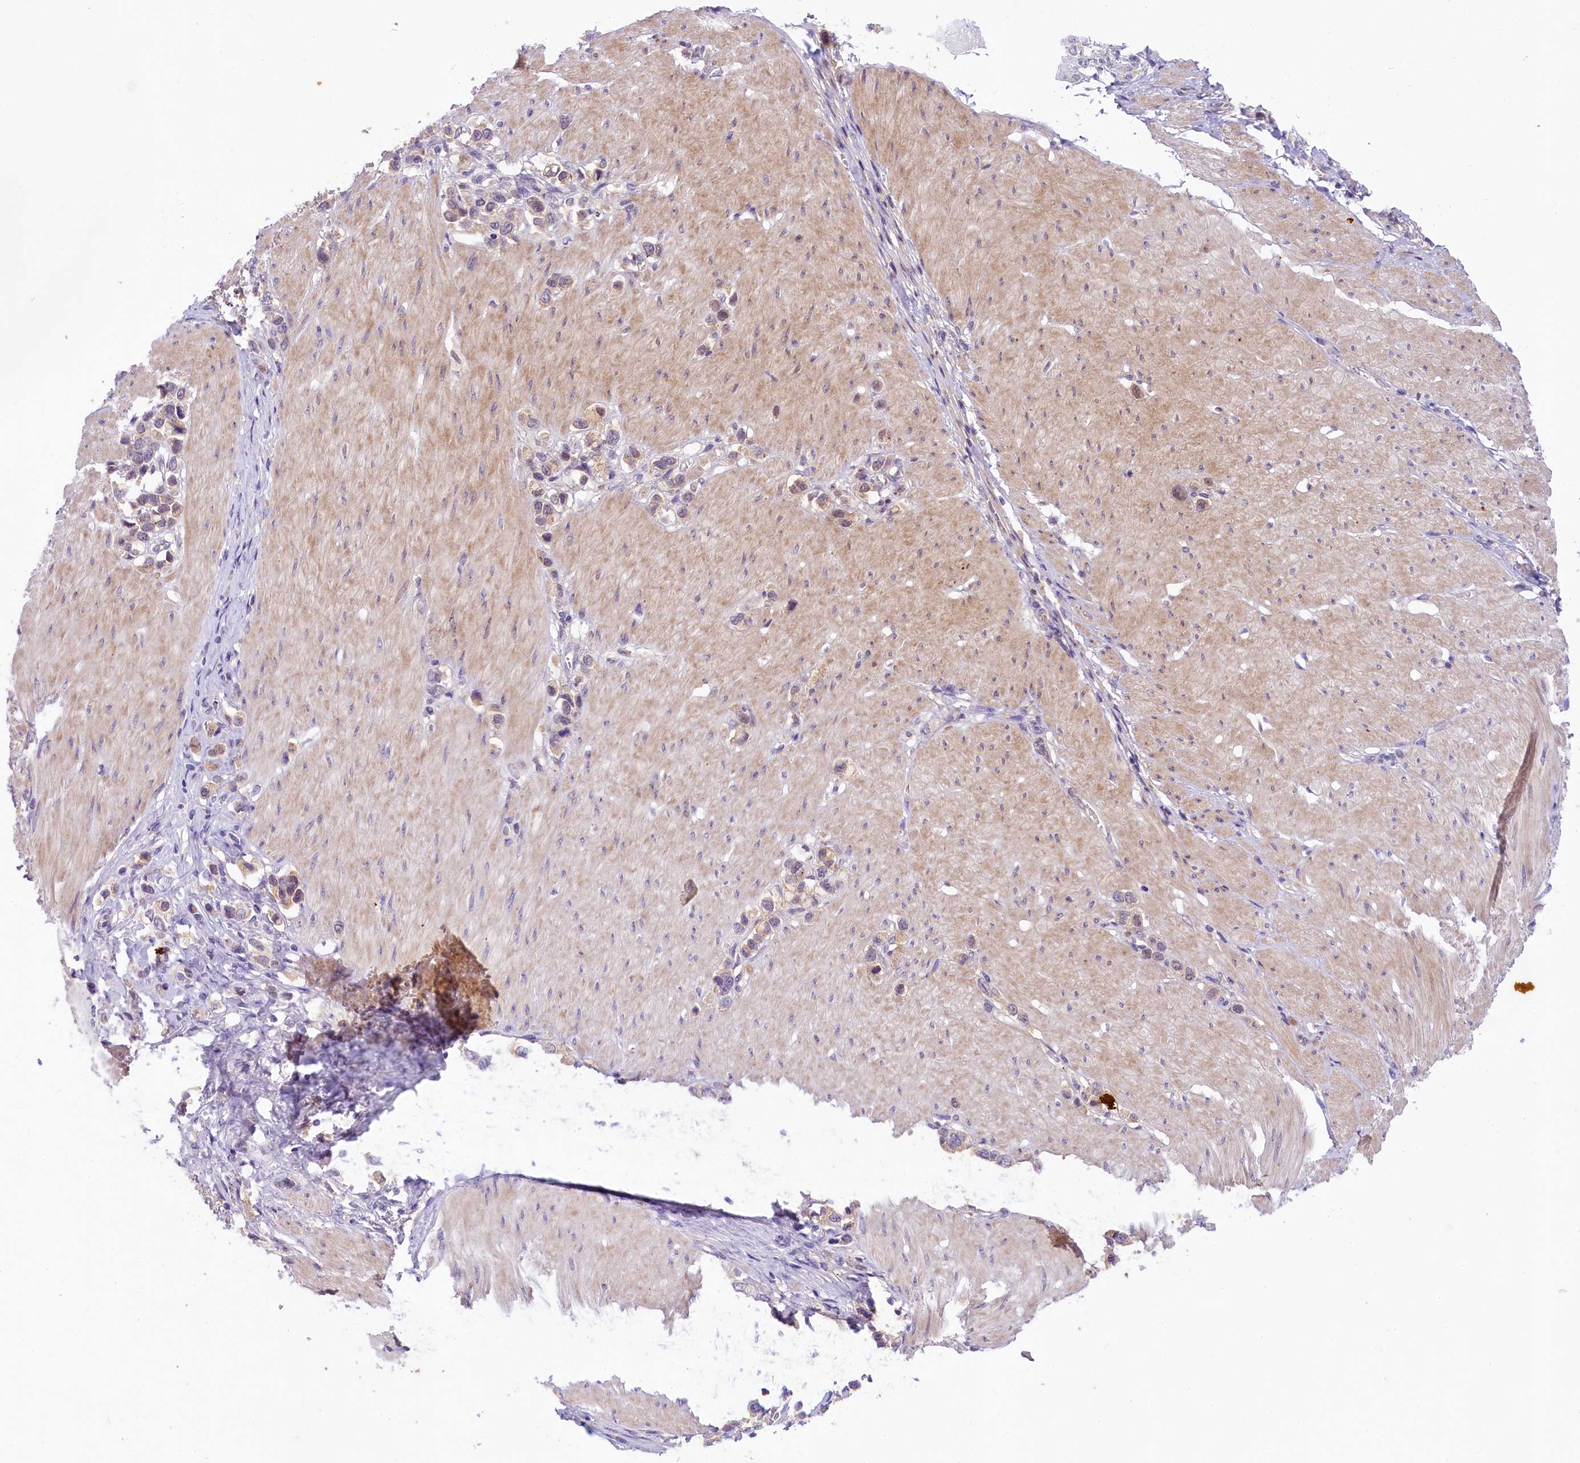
{"staining": {"intensity": "weak", "quantity": "25%-75%", "location": "cytoplasmic/membranous"}, "tissue": "stomach cancer", "cell_type": "Tumor cells", "image_type": "cancer", "snomed": [{"axis": "morphology", "description": "Normal tissue, NOS"}, {"axis": "morphology", "description": "Adenocarcinoma, NOS"}, {"axis": "topography", "description": "Stomach, upper"}, {"axis": "topography", "description": "Stomach"}], "caption": "Immunohistochemical staining of stomach cancer (adenocarcinoma) shows low levels of weak cytoplasmic/membranous staining in approximately 25%-75% of tumor cells.", "gene": "UBXN6", "patient": {"sex": "female", "age": 65}}